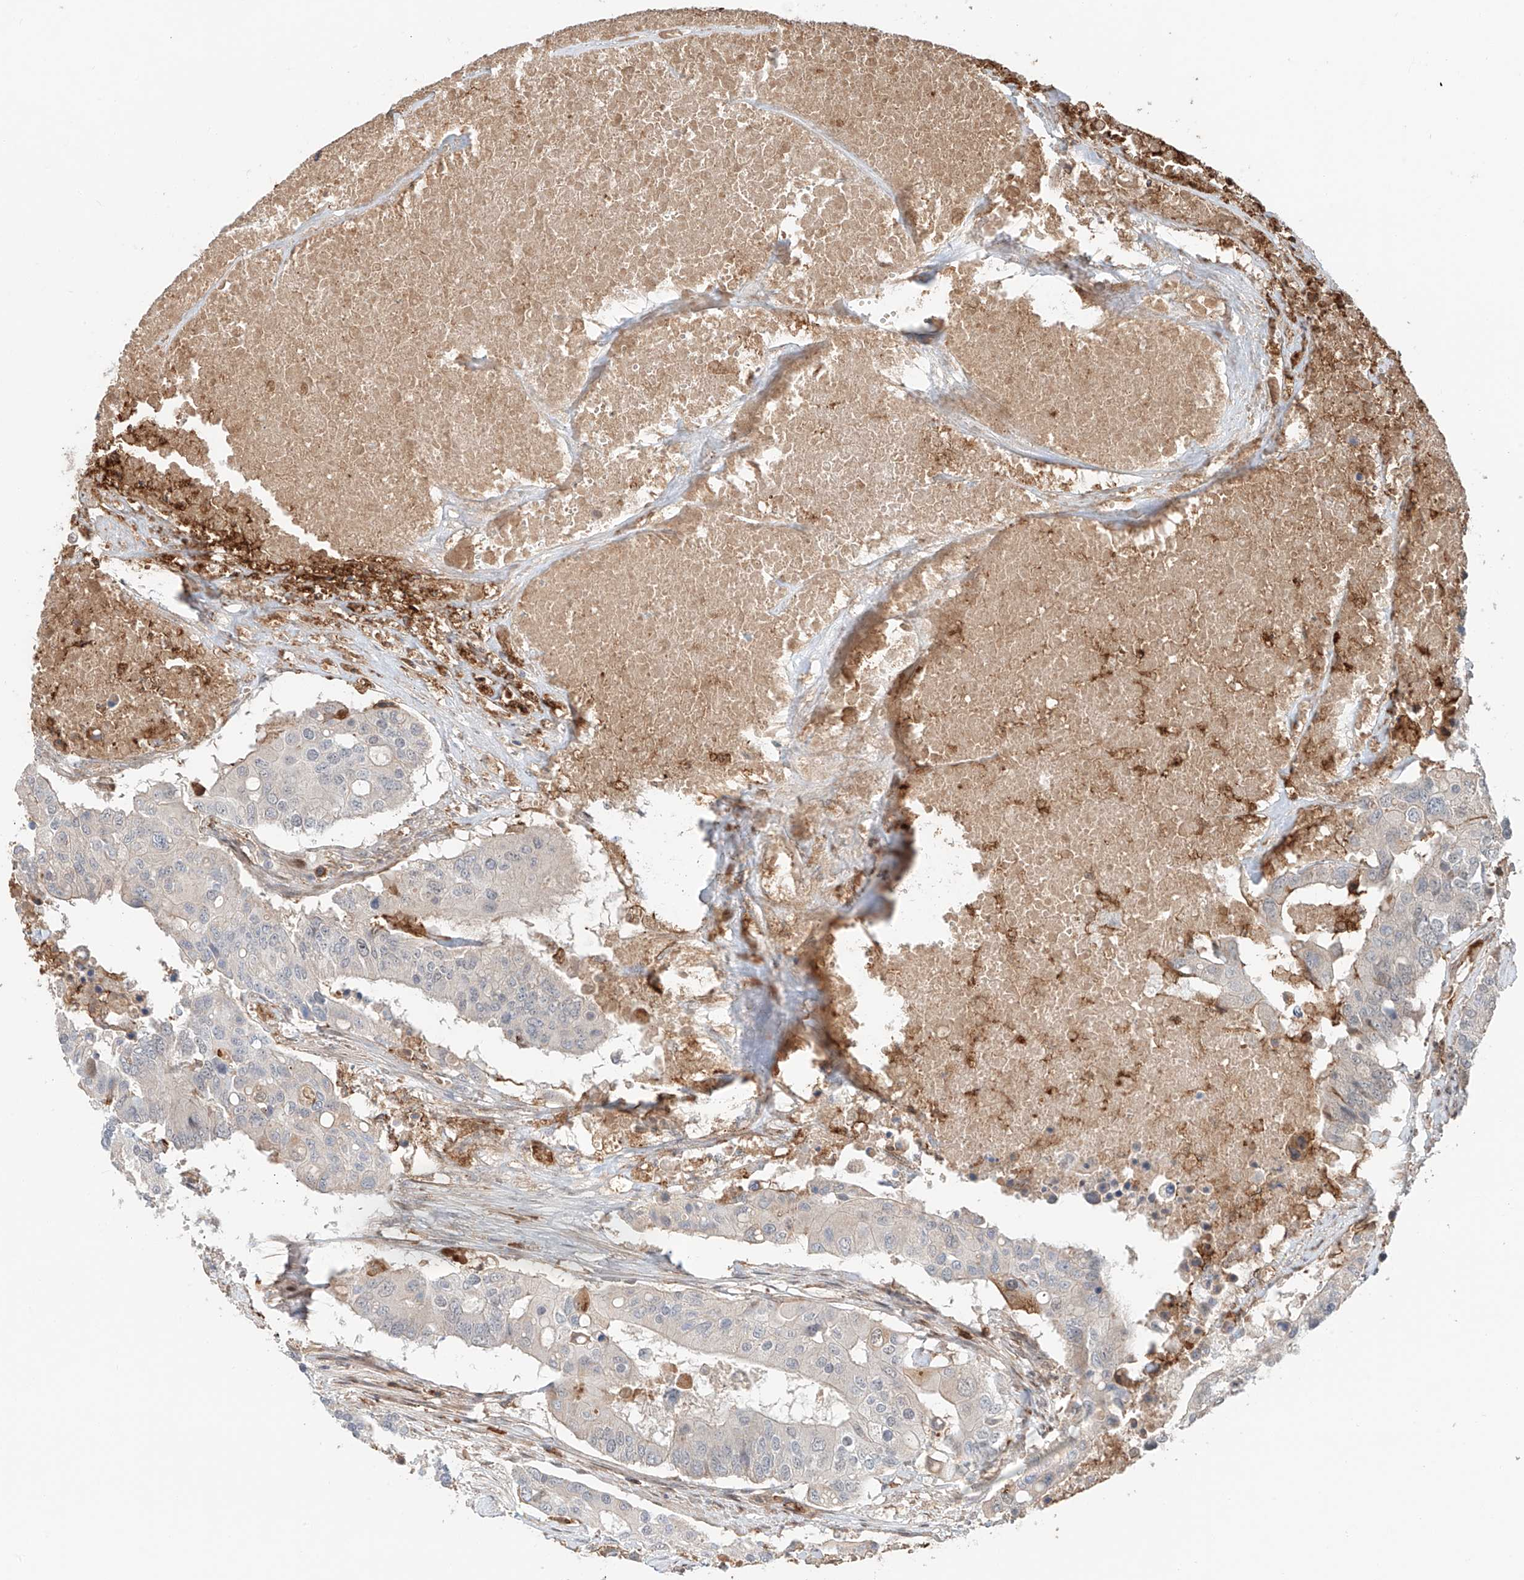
{"staining": {"intensity": "negative", "quantity": "none", "location": "none"}, "tissue": "colorectal cancer", "cell_type": "Tumor cells", "image_type": "cancer", "snomed": [{"axis": "morphology", "description": "Adenocarcinoma, NOS"}, {"axis": "topography", "description": "Colon"}], "caption": "Tumor cells are negative for protein expression in human colorectal cancer. Nuclei are stained in blue.", "gene": "CEP162", "patient": {"sex": "male", "age": 77}}